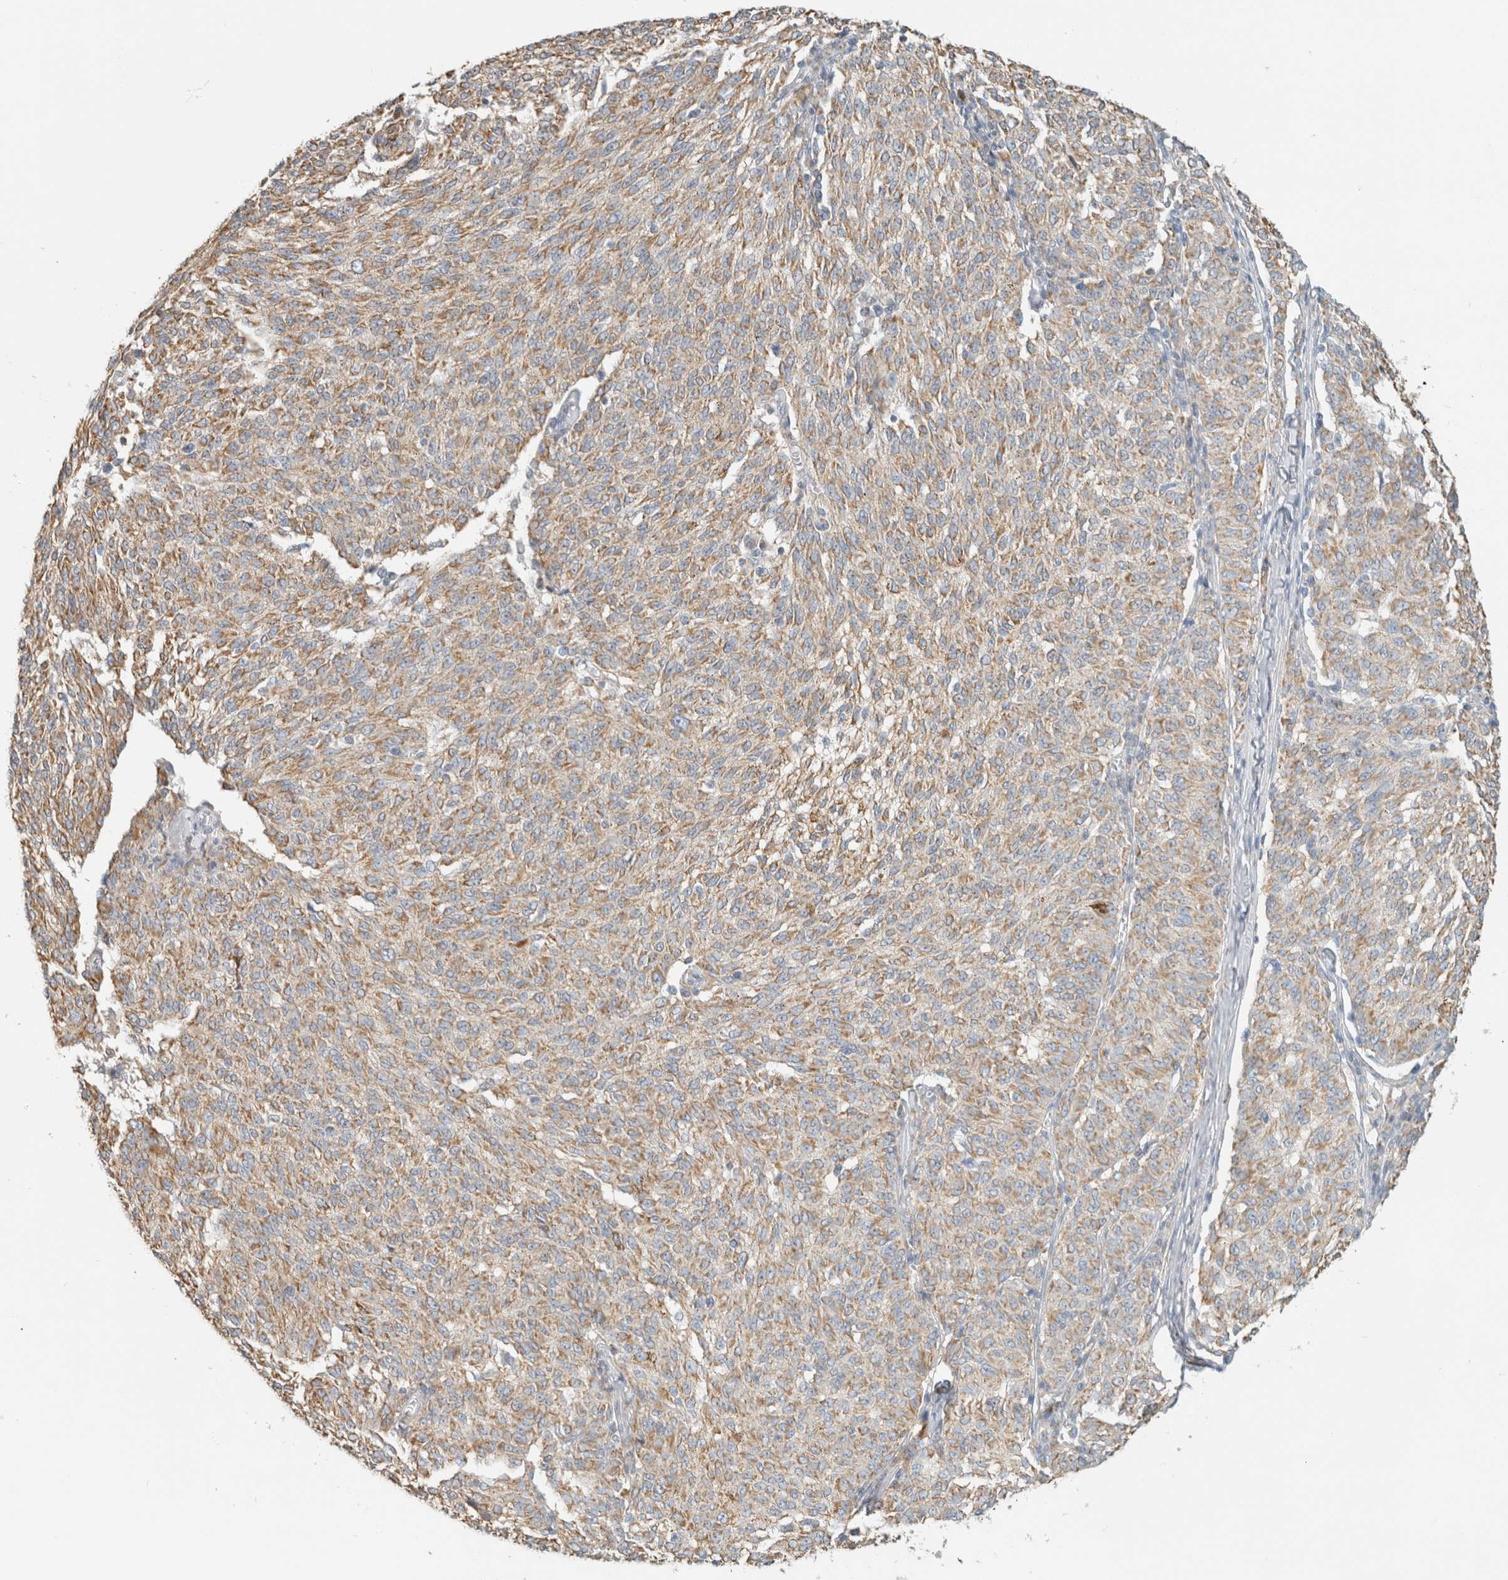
{"staining": {"intensity": "weak", "quantity": ">75%", "location": "cytoplasmic/membranous"}, "tissue": "melanoma", "cell_type": "Tumor cells", "image_type": "cancer", "snomed": [{"axis": "morphology", "description": "Malignant melanoma, NOS"}, {"axis": "topography", "description": "Skin"}], "caption": "DAB (3,3'-diaminobenzidine) immunohistochemical staining of human malignant melanoma reveals weak cytoplasmic/membranous protein staining in about >75% of tumor cells. (Brightfield microscopy of DAB IHC at high magnification).", "gene": "CAPG", "patient": {"sex": "female", "age": 72}}